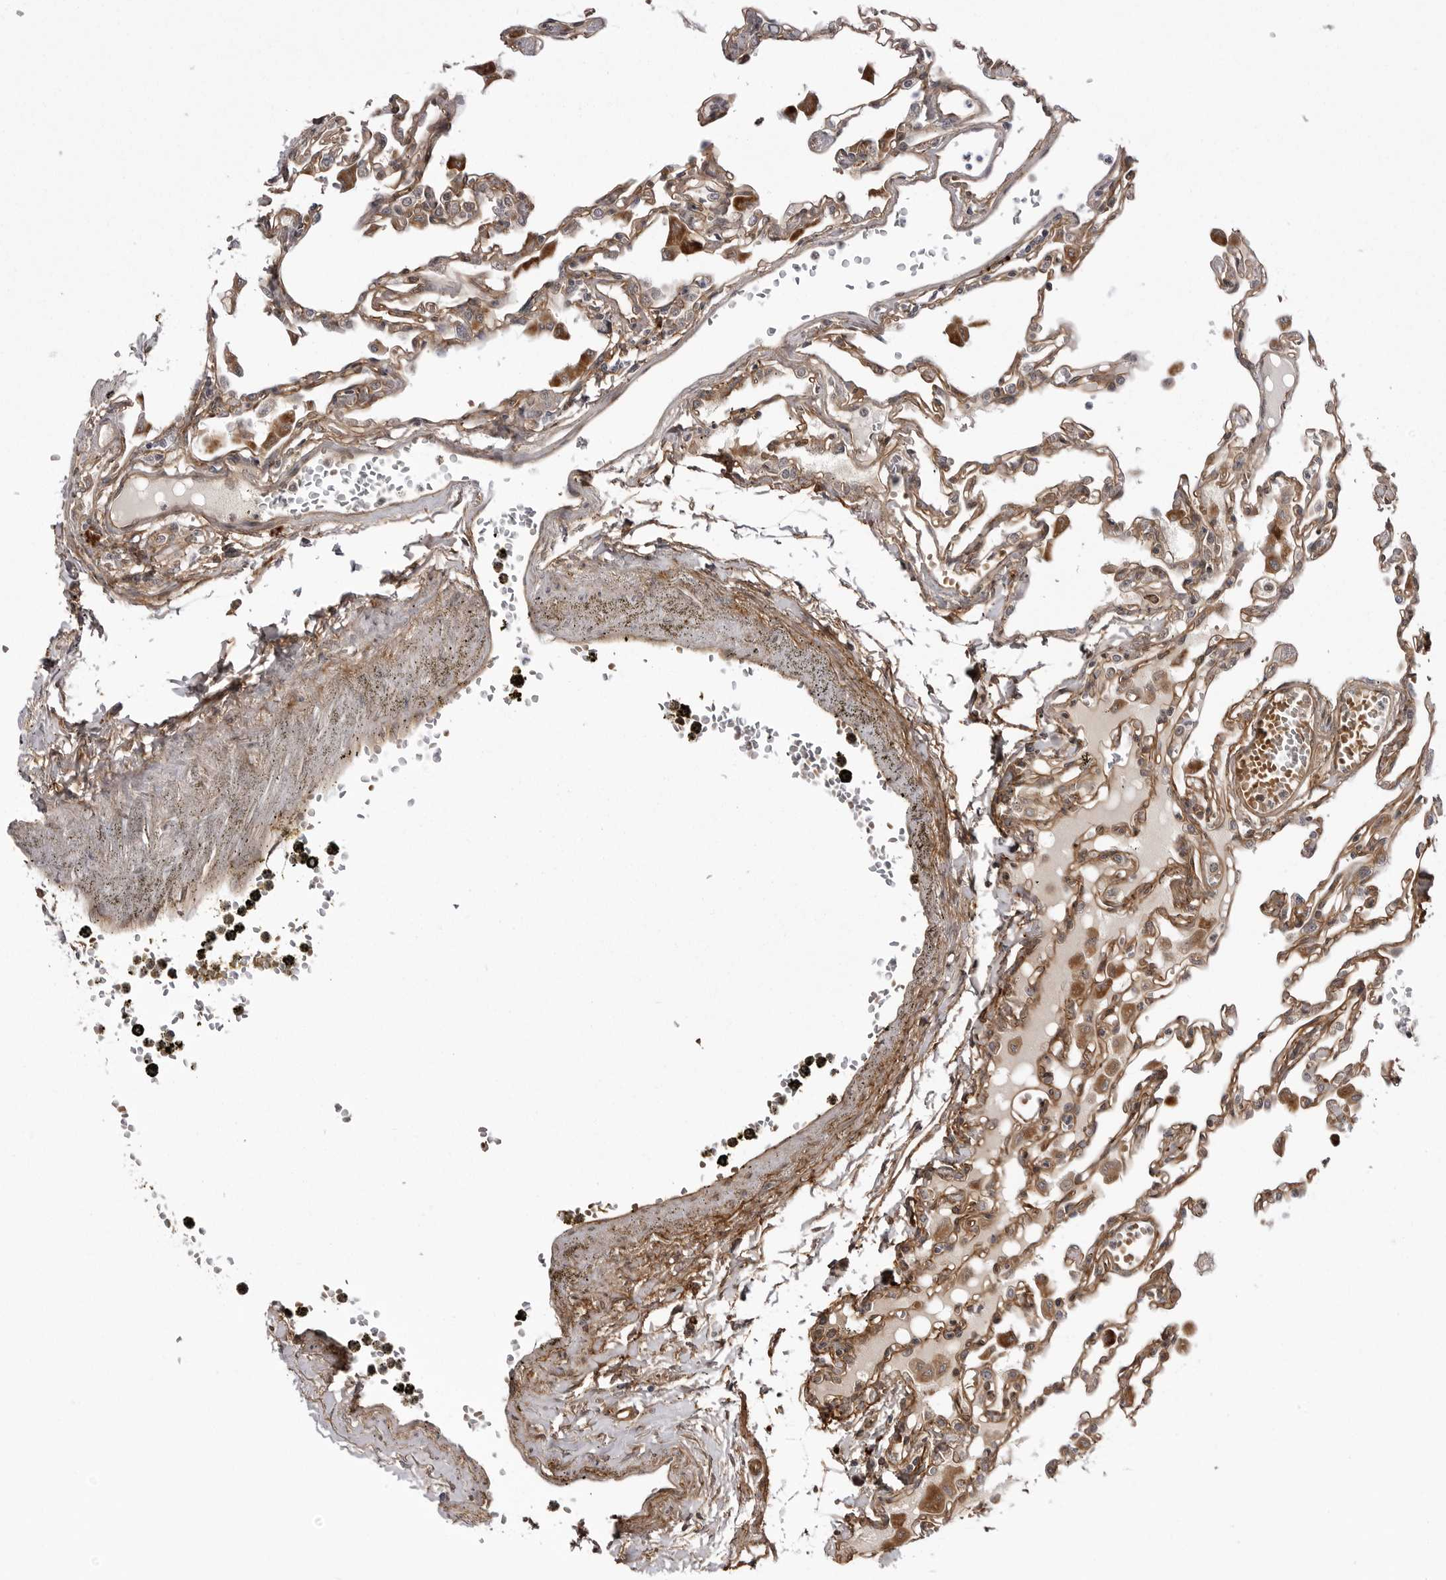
{"staining": {"intensity": "moderate", "quantity": "25%-75%", "location": "cytoplasmic/membranous"}, "tissue": "lung", "cell_type": "Alveolar cells", "image_type": "normal", "snomed": [{"axis": "morphology", "description": "Normal tissue, NOS"}, {"axis": "topography", "description": "Bronchus"}, {"axis": "topography", "description": "Lung"}], "caption": "Protein expression analysis of benign human lung reveals moderate cytoplasmic/membranous positivity in about 25%-75% of alveolar cells.", "gene": "ARL5A", "patient": {"sex": "female", "age": 49}}